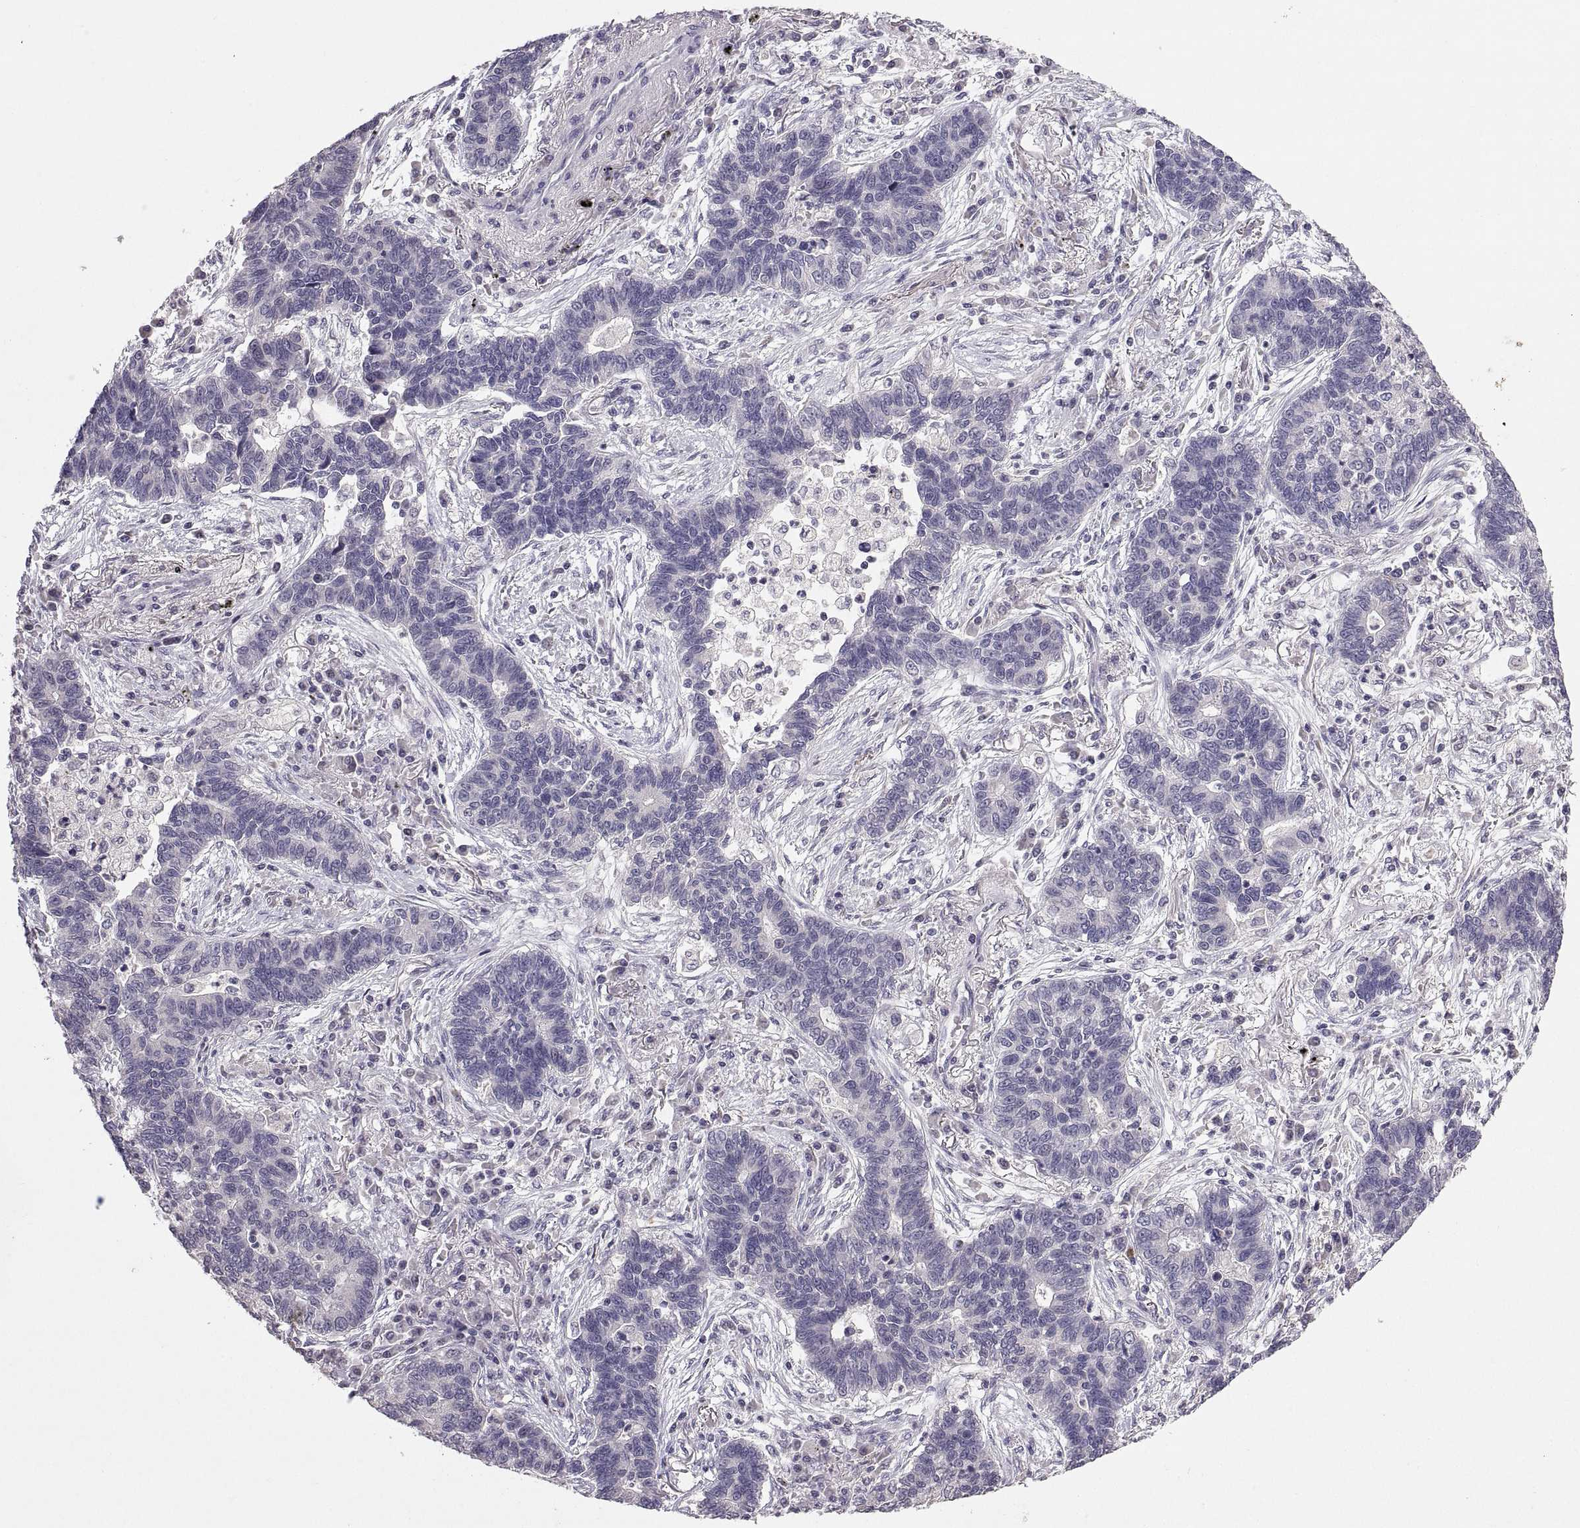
{"staining": {"intensity": "negative", "quantity": "none", "location": "none"}, "tissue": "lung cancer", "cell_type": "Tumor cells", "image_type": "cancer", "snomed": [{"axis": "morphology", "description": "Adenocarcinoma, NOS"}, {"axis": "topography", "description": "Lung"}], "caption": "Immunohistochemistry (IHC) of lung cancer displays no staining in tumor cells.", "gene": "PAX2", "patient": {"sex": "female", "age": 57}}